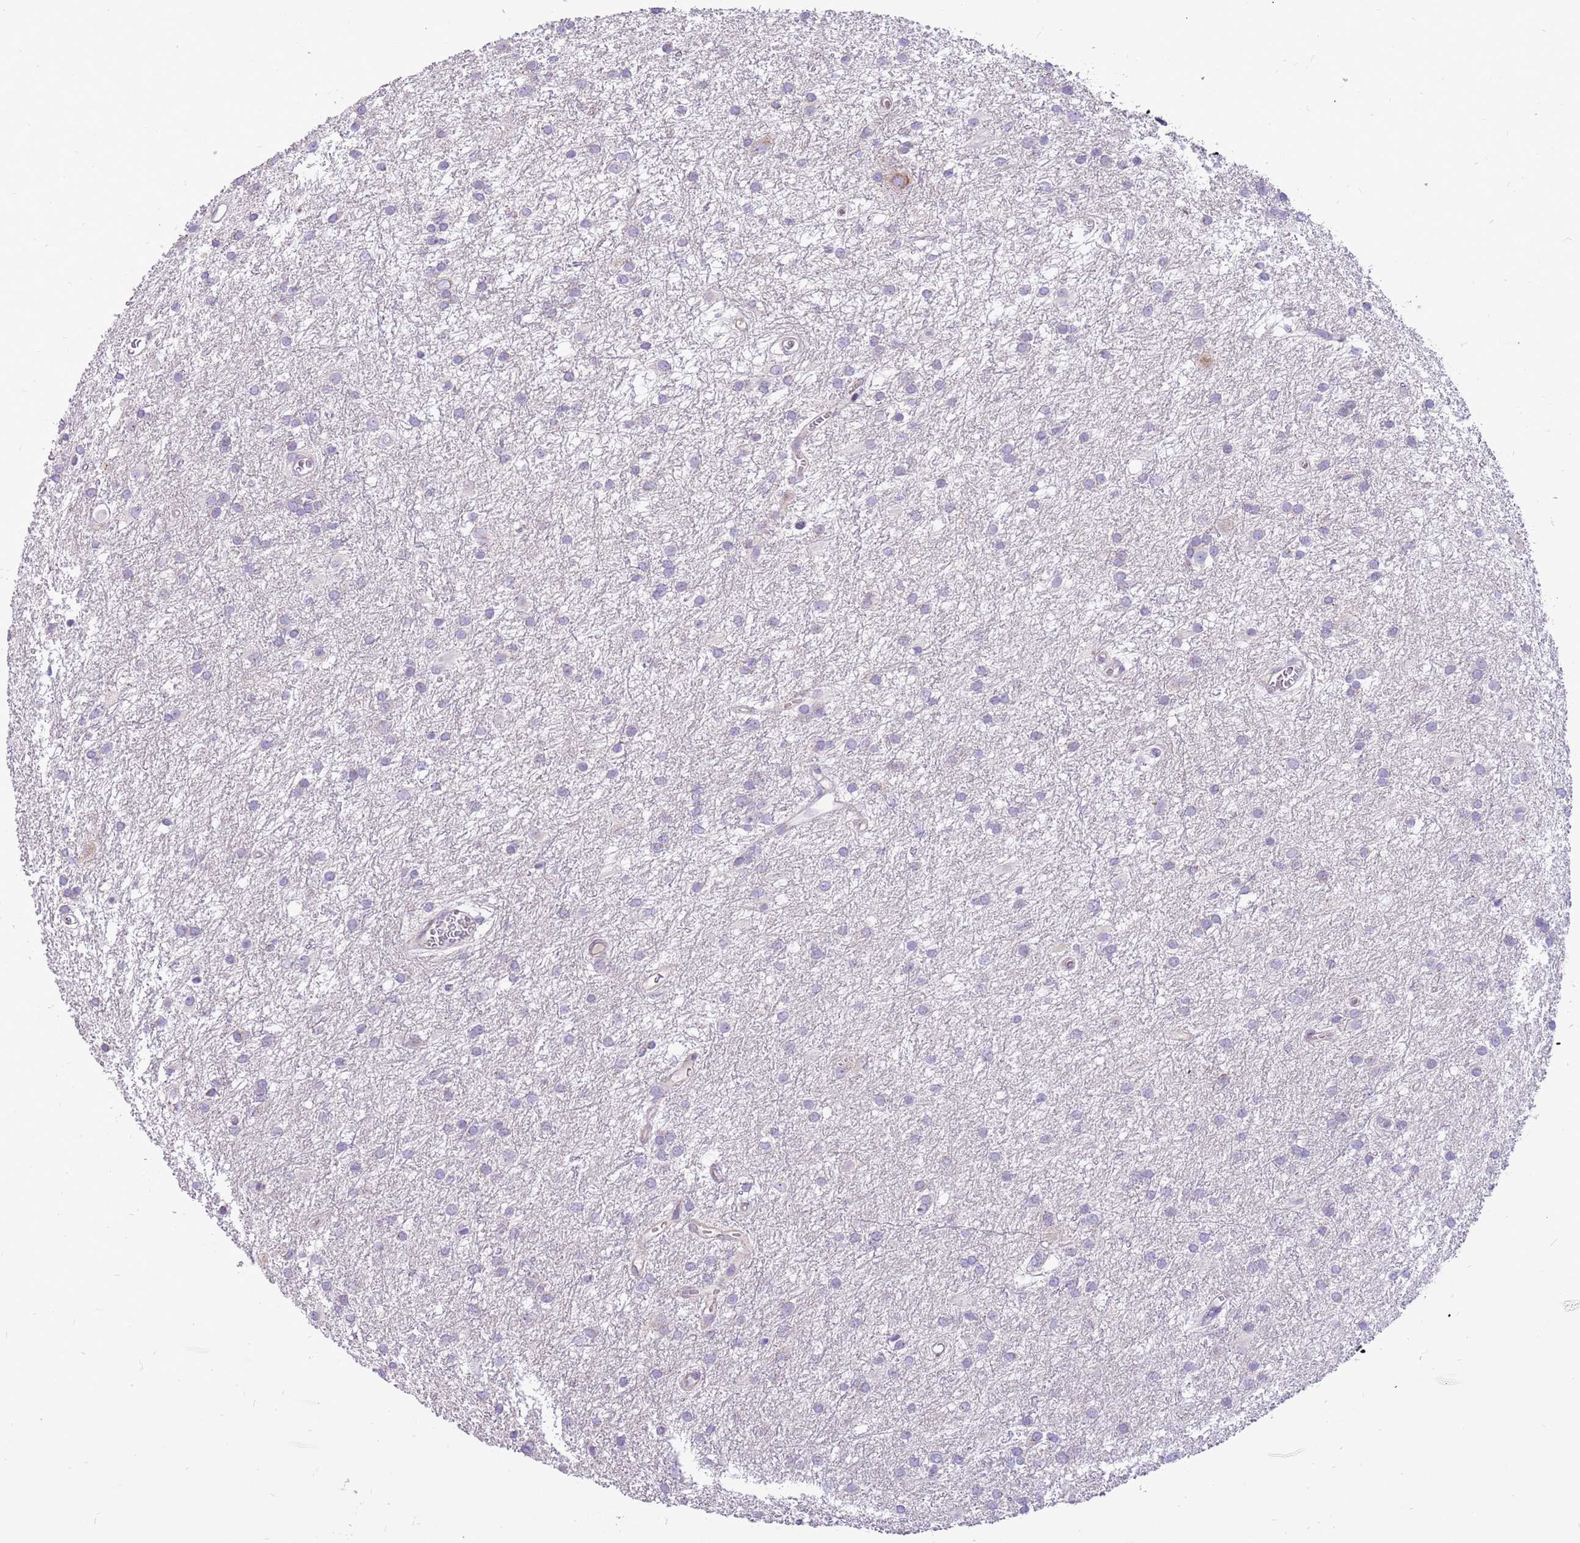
{"staining": {"intensity": "negative", "quantity": "none", "location": "none"}, "tissue": "glioma", "cell_type": "Tumor cells", "image_type": "cancer", "snomed": [{"axis": "morphology", "description": "Glioma, malignant, High grade"}, {"axis": "topography", "description": "Brain"}], "caption": "This is an immunohistochemistry (IHC) micrograph of human glioma. There is no positivity in tumor cells.", "gene": "COX17", "patient": {"sex": "female", "age": 50}}